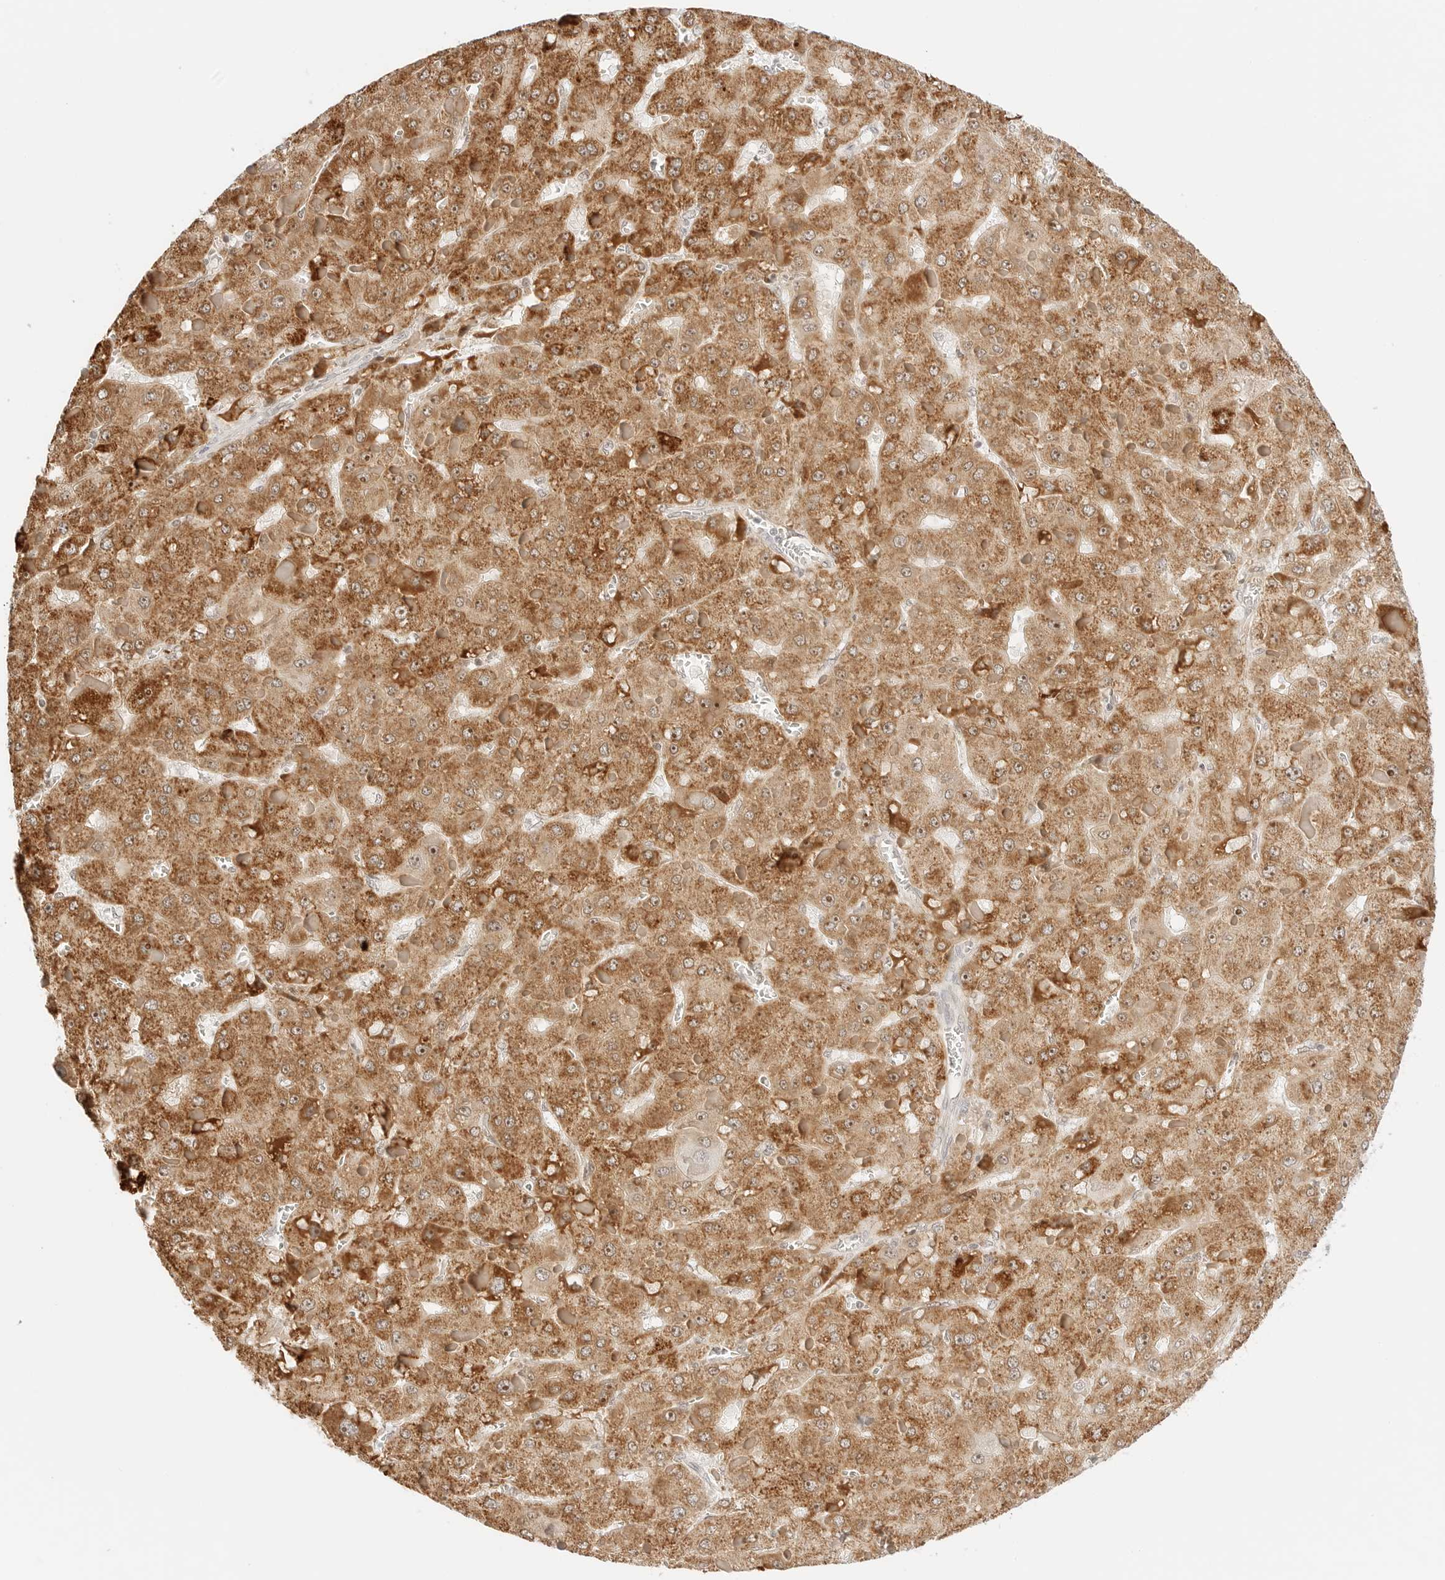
{"staining": {"intensity": "strong", "quantity": ">75%", "location": "cytoplasmic/membranous"}, "tissue": "liver cancer", "cell_type": "Tumor cells", "image_type": "cancer", "snomed": [{"axis": "morphology", "description": "Carcinoma, Hepatocellular, NOS"}, {"axis": "topography", "description": "Liver"}], "caption": "Liver cancer (hepatocellular carcinoma) tissue exhibits strong cytoplasmic/membranous staining in approximately >75% of tumor cells, visualized by immunohistochemistry. (DAB IHC, brown staining for protein, blue staining for nuclei).", "gene": "RPS6KL1", "patient": {"sex": "female", "age": 73}}